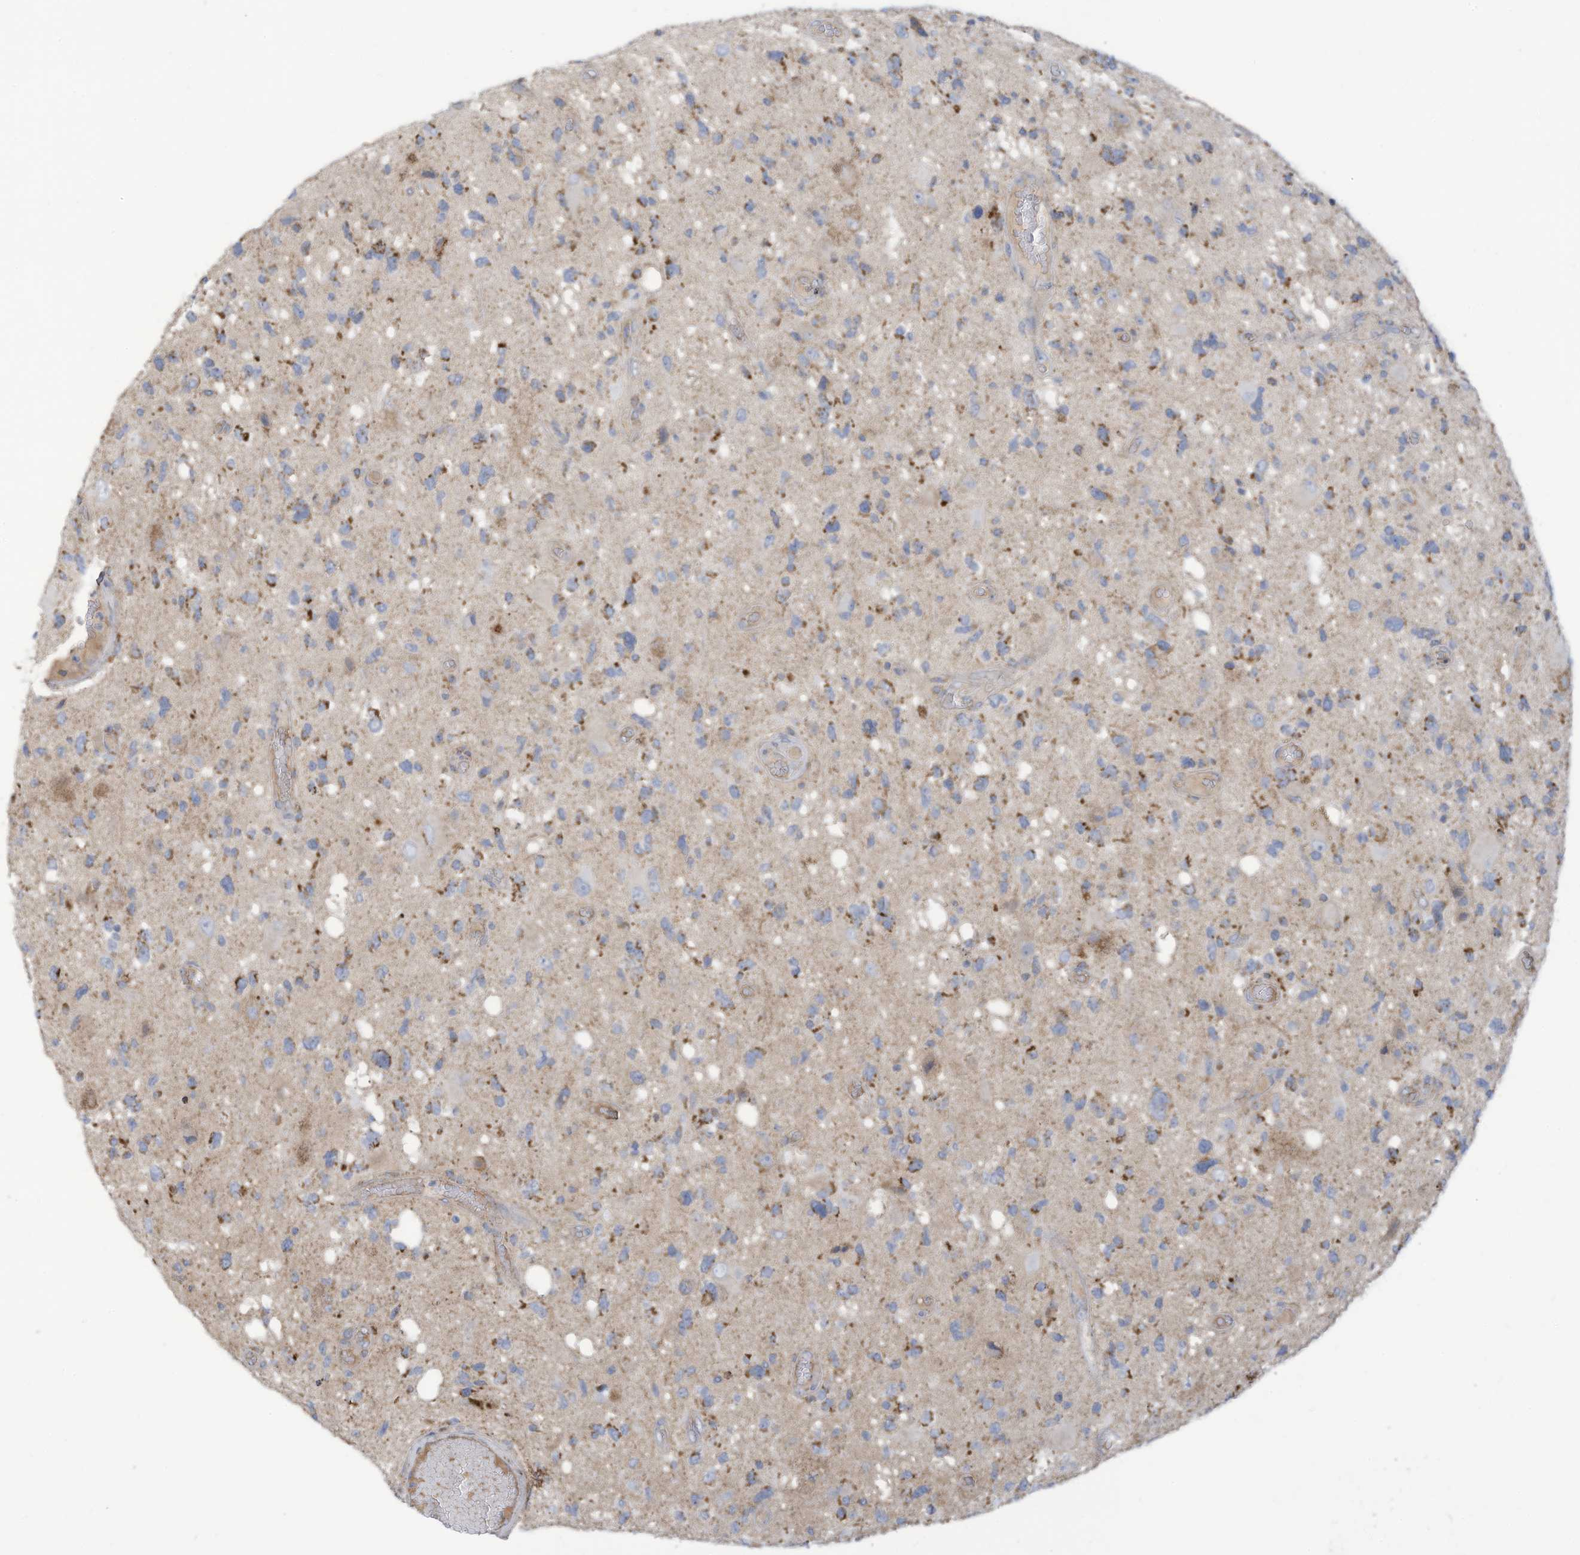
{"staining": {"intensity": "moderate", "quantity": "<25%", "location": "cytoplasmic/membranous"}, "tissue": "glioma", "cell_type": "Tumor cells", "image_type": "cancer", "snomed": [{"axis": "morphology", "description": "Glioma, malignant, High grade"}, {"axis": "topography", "description": "Brain"}], "caption": "Glioma was stained to show a protein in brown. There is low levels of moderate cytoplasmic/membranous staining in about <25% of tumor cells.", "gene": "NLN", "patient": {"sex": "male", "age": 33}}